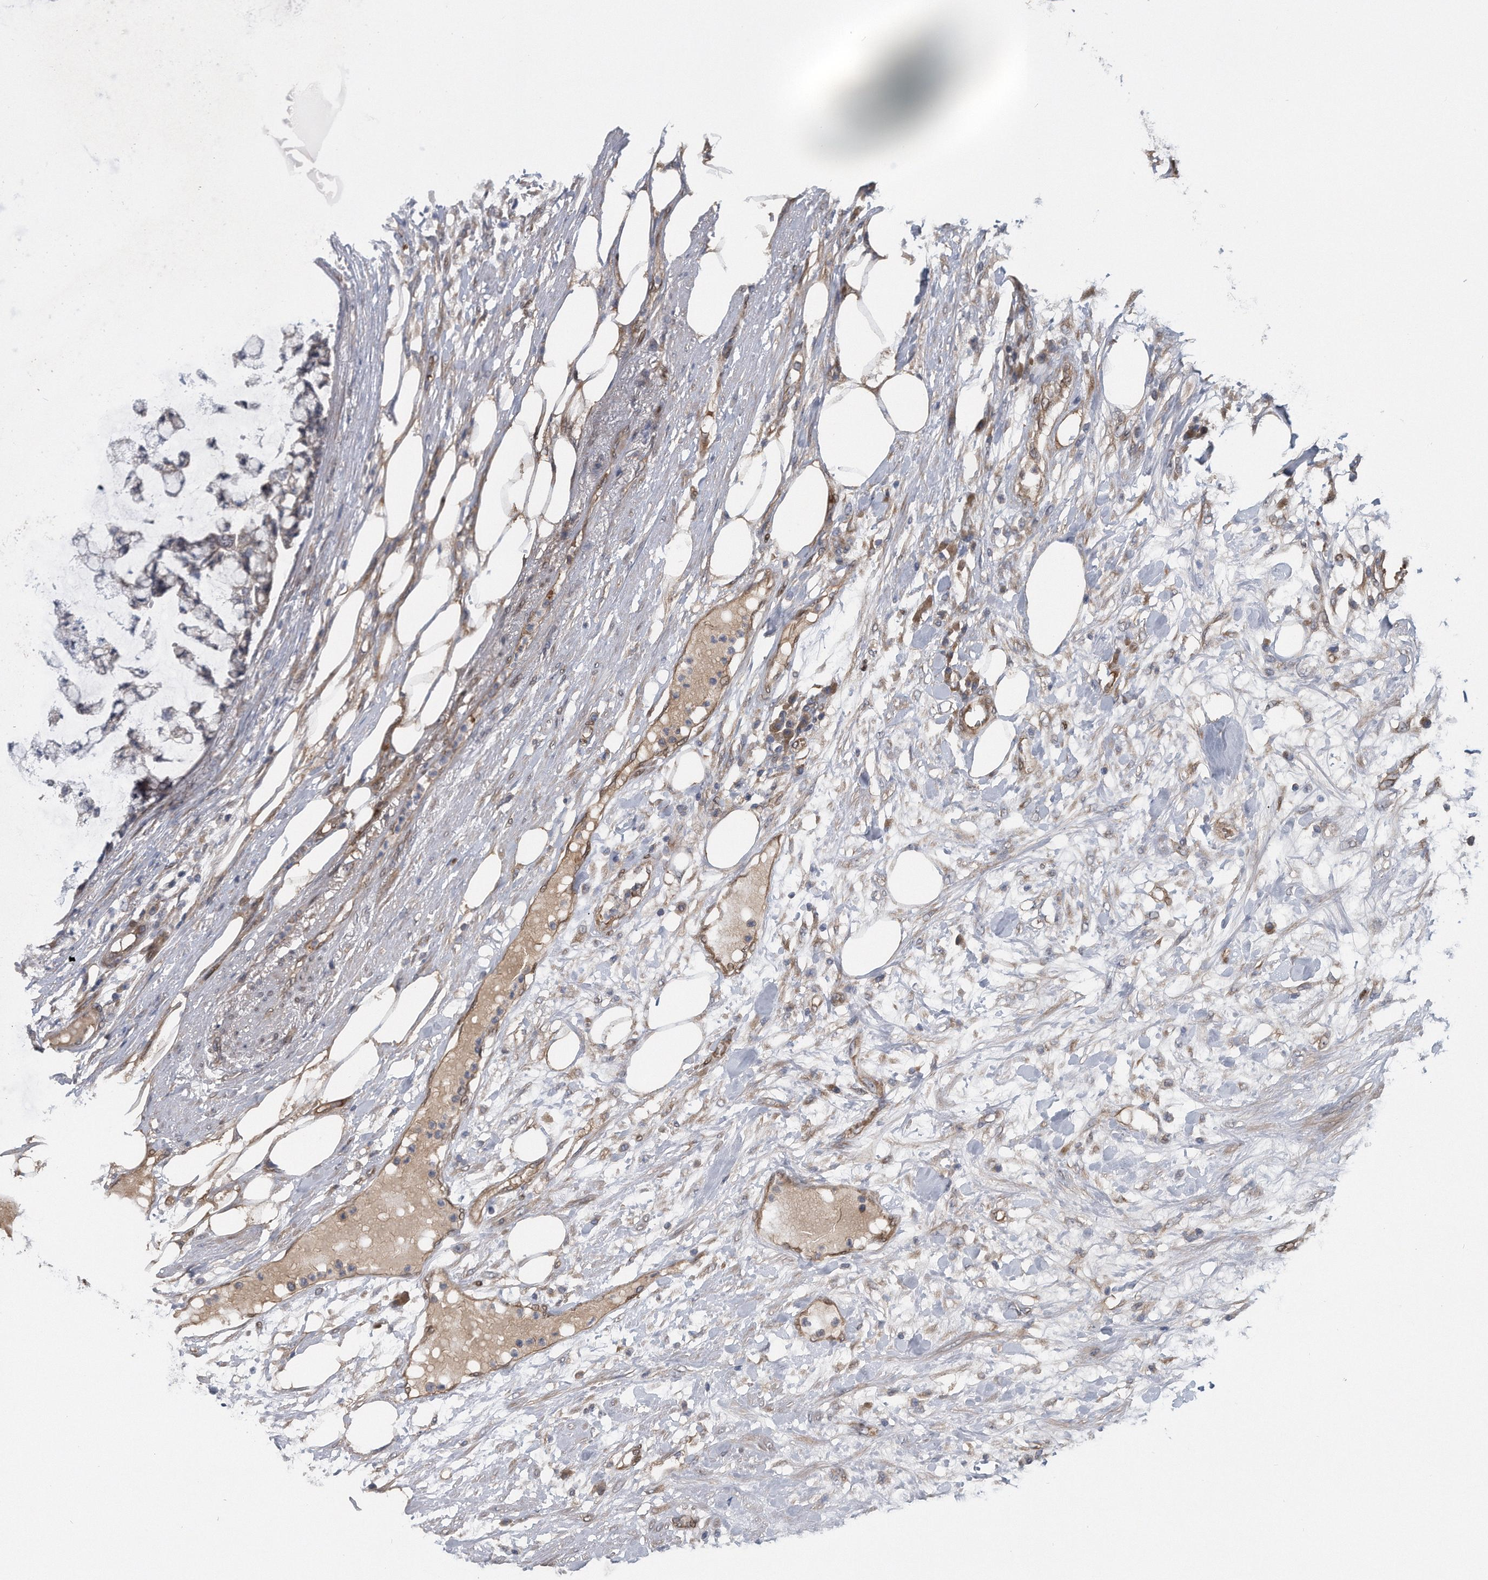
{"staining": {"intensity": "weak", "quantity": "<25%", "location": "cytoplasmic/membranous"}, "tissue": "colorectal cancer", "cell_type": "Tumor cells", "image_type": "cancer", "snomed": [{"axis": "morphology", "description": "Adenocarcinoma, NOS"}, {"axis": "topography", "description": "Colon"}], "caption": "An immunohistochemistry histopathology image of colorectal cancer is shown. There is no staining in tumor cells of colorectal cancer.", "gene": "ZNF79", "patient": {"sex": "female", "age": 84}}